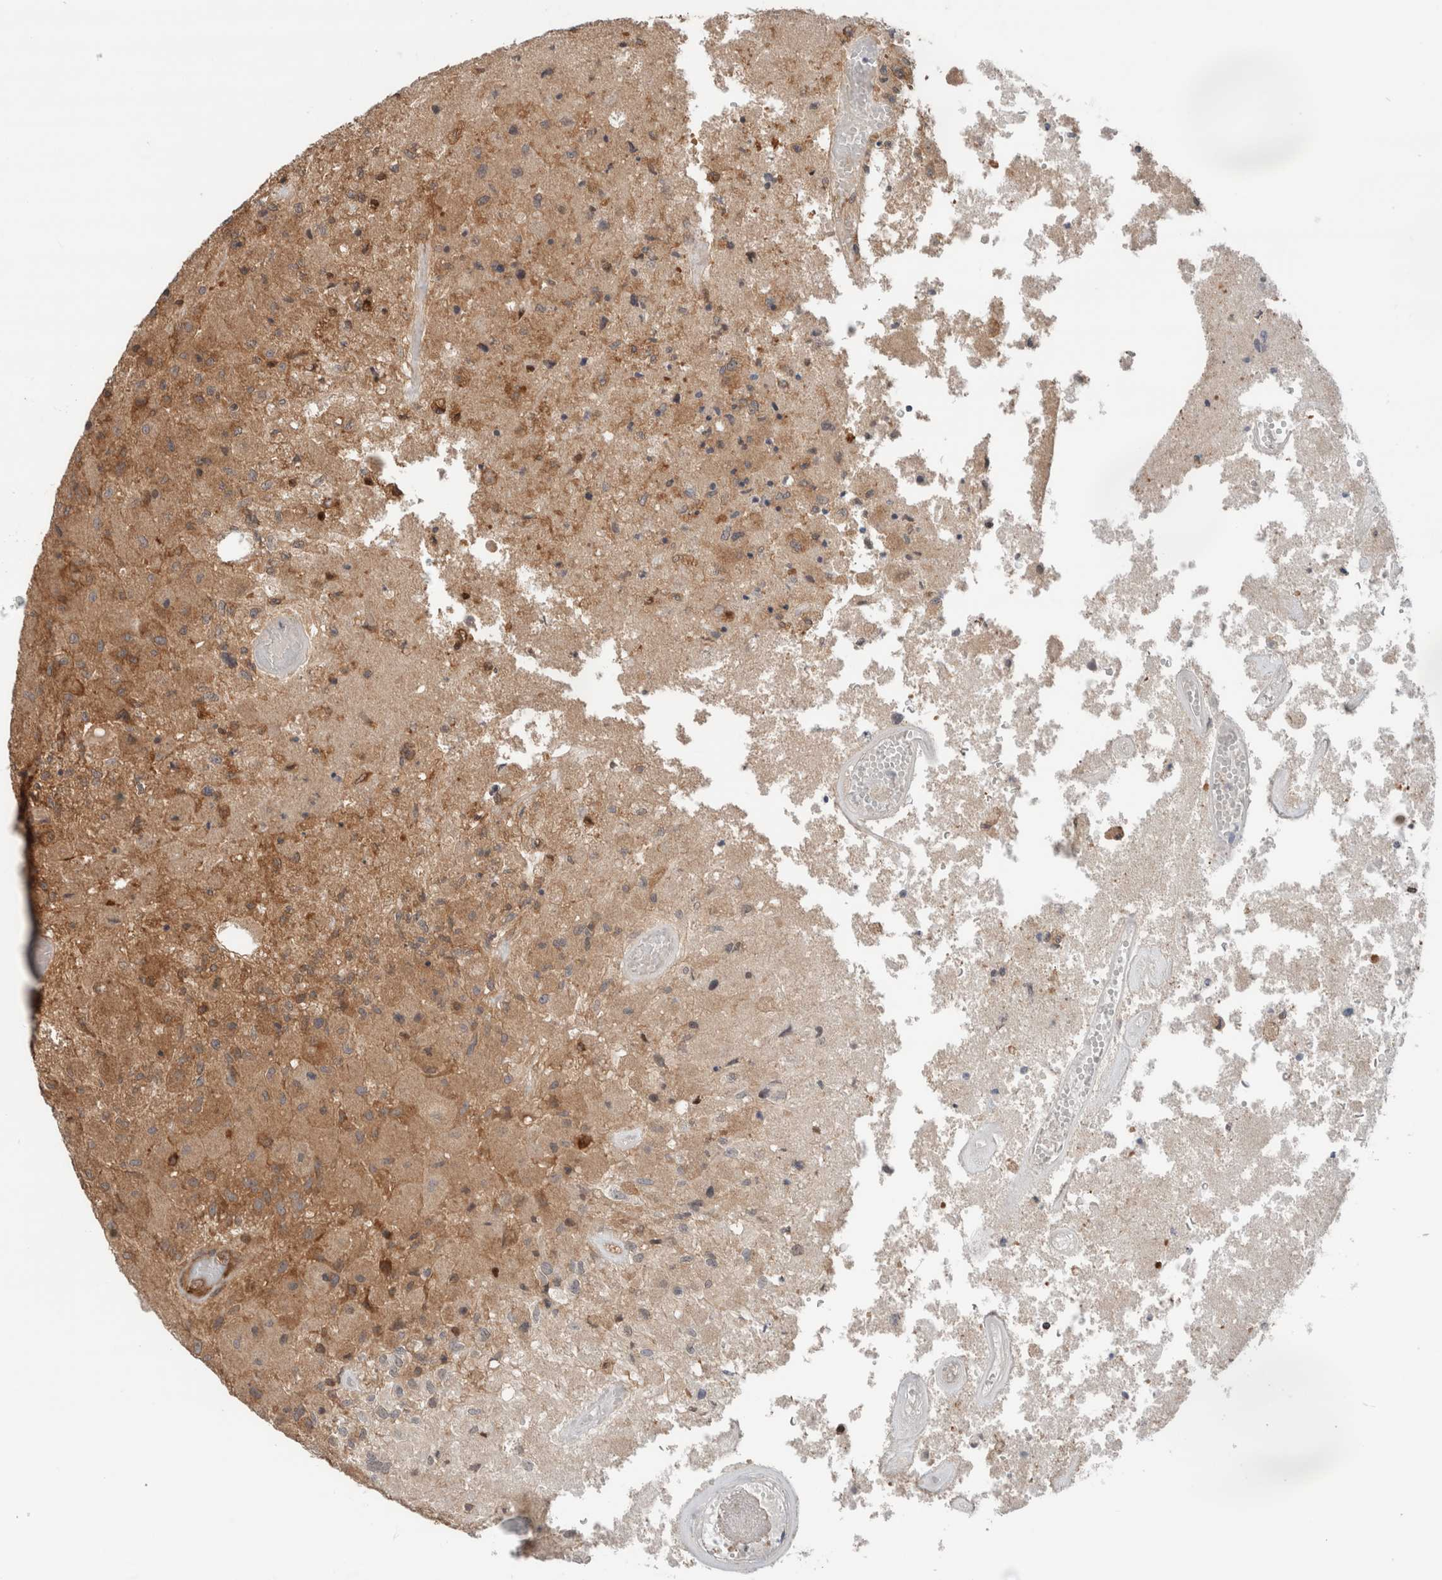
{"staining": {"intensity": "weak", "quantity": ">75%", "location": "cytoplasmic/membranous"}, "tissue": "glioma", "cell_type": "Tumor cells", "image_type": "cancer", "snomed": [{"axis": "morphology", "description": "Normal tissue, NOS"}, {"axis": "morphology", "description": "Glioma, malignant, High grade"}, {"axis": "topography", "description": "Cerebral cortex"}], "caption": "IHC image of malignant high-grade glioma stained for a protein (brown), which exhibits low levels of weak cytoplasmic/membranous staining in about >75% of tumor cells.", "gene": "XPNPEP1", "patient": {"sex": "male", "age": 77}}